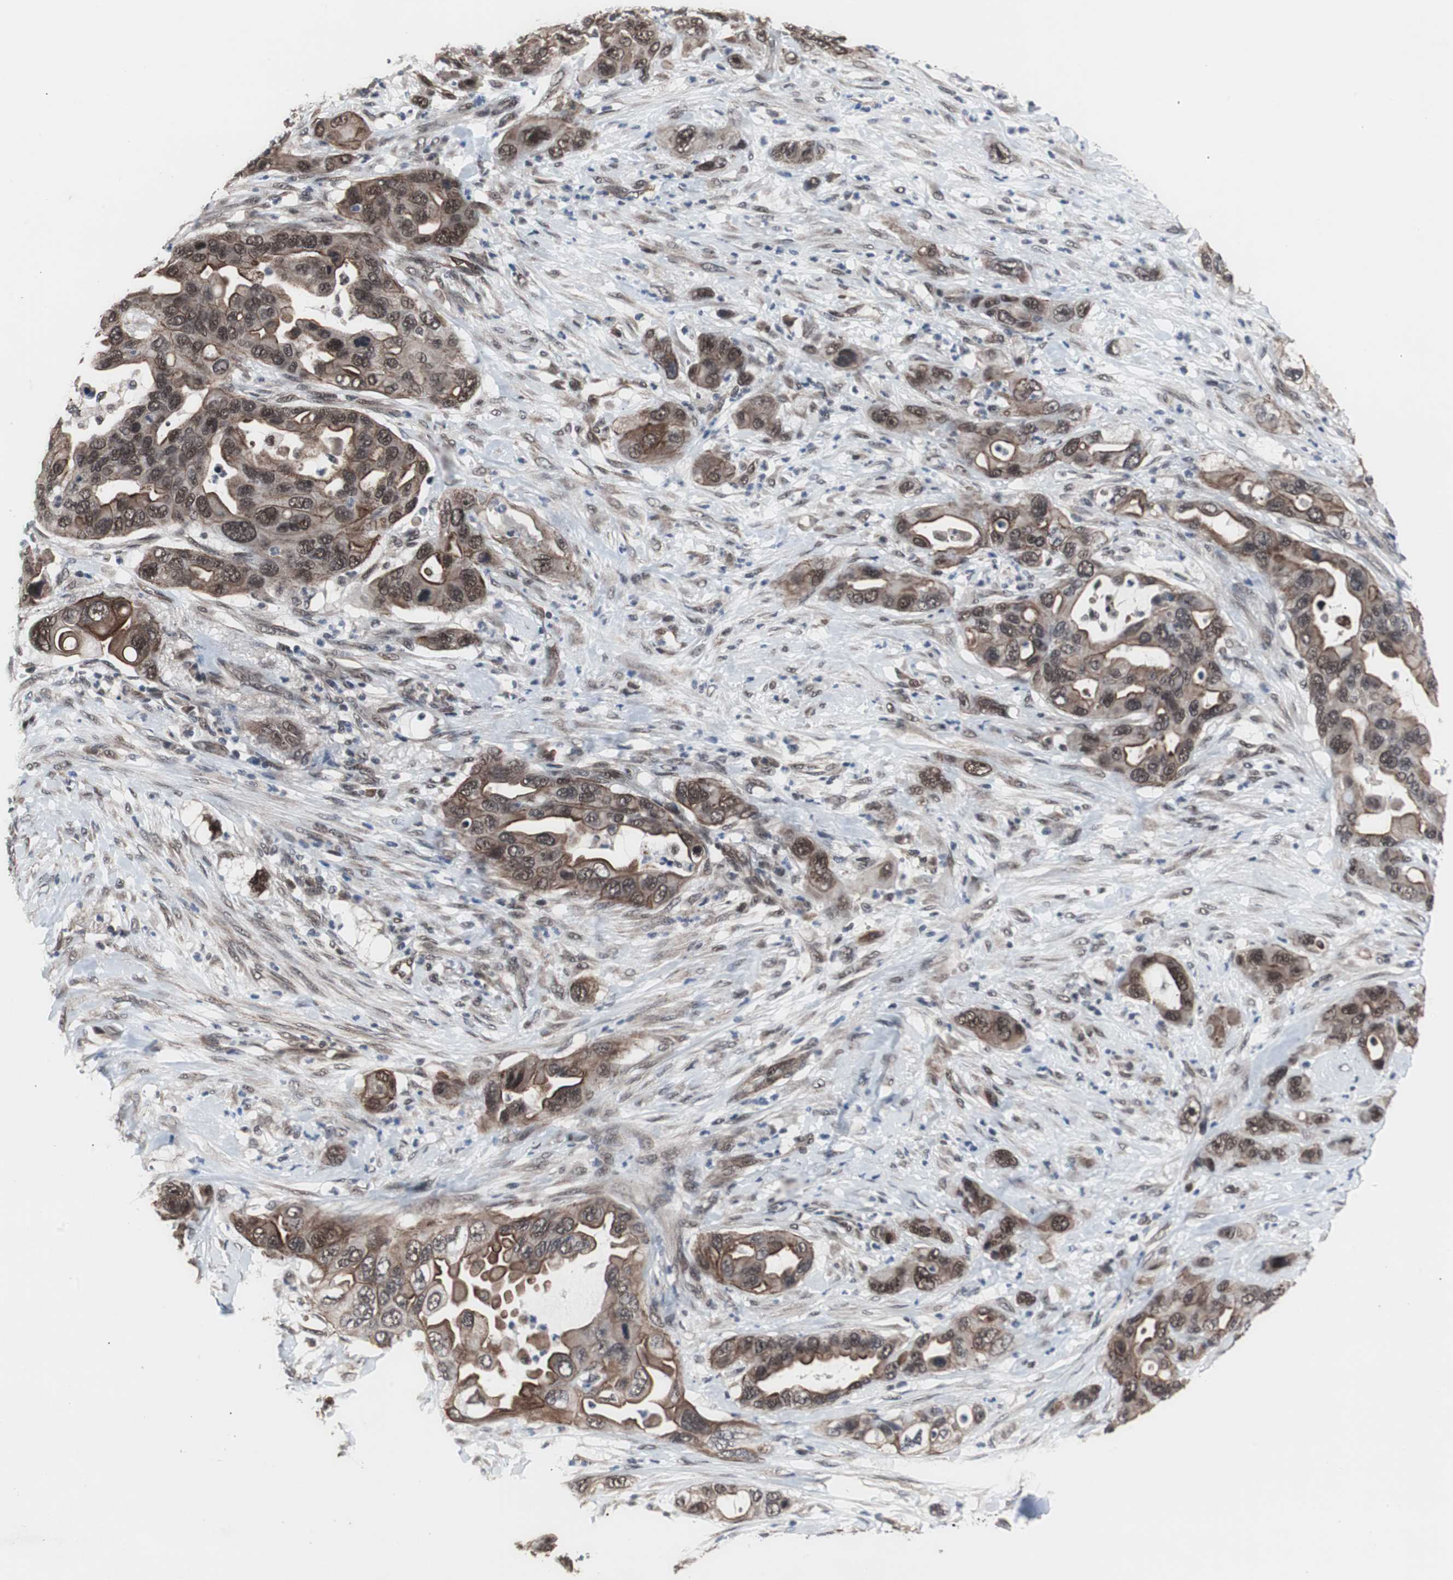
{"staining": {"intensity": "moderate", "quantity": ">75%", "location": "cytoplasmic/membranous,nuclear"}, "tissue": "pancreatic cancer", "cell_type": "Tumor cells", "image_type": "cancer", "snomed": [{"axis": "morphology", "description": "Adenocarcinoma, NOS"}, {"axis": "topography", "description": "Pancreas"}], "caption": "Pancreatic adenocarcinoma stained for a protein shows moderate cytoplasmic/membranous and nuclear positivity in tumor cells. (Stains: DAB (3,3'-diaminobenzidine) in brown, nuclei in blue, Microscopy: brightfield microscopy at high magnification).", "gene": "GTF2F2", "patient": {"sex": "female", "age": 71}}